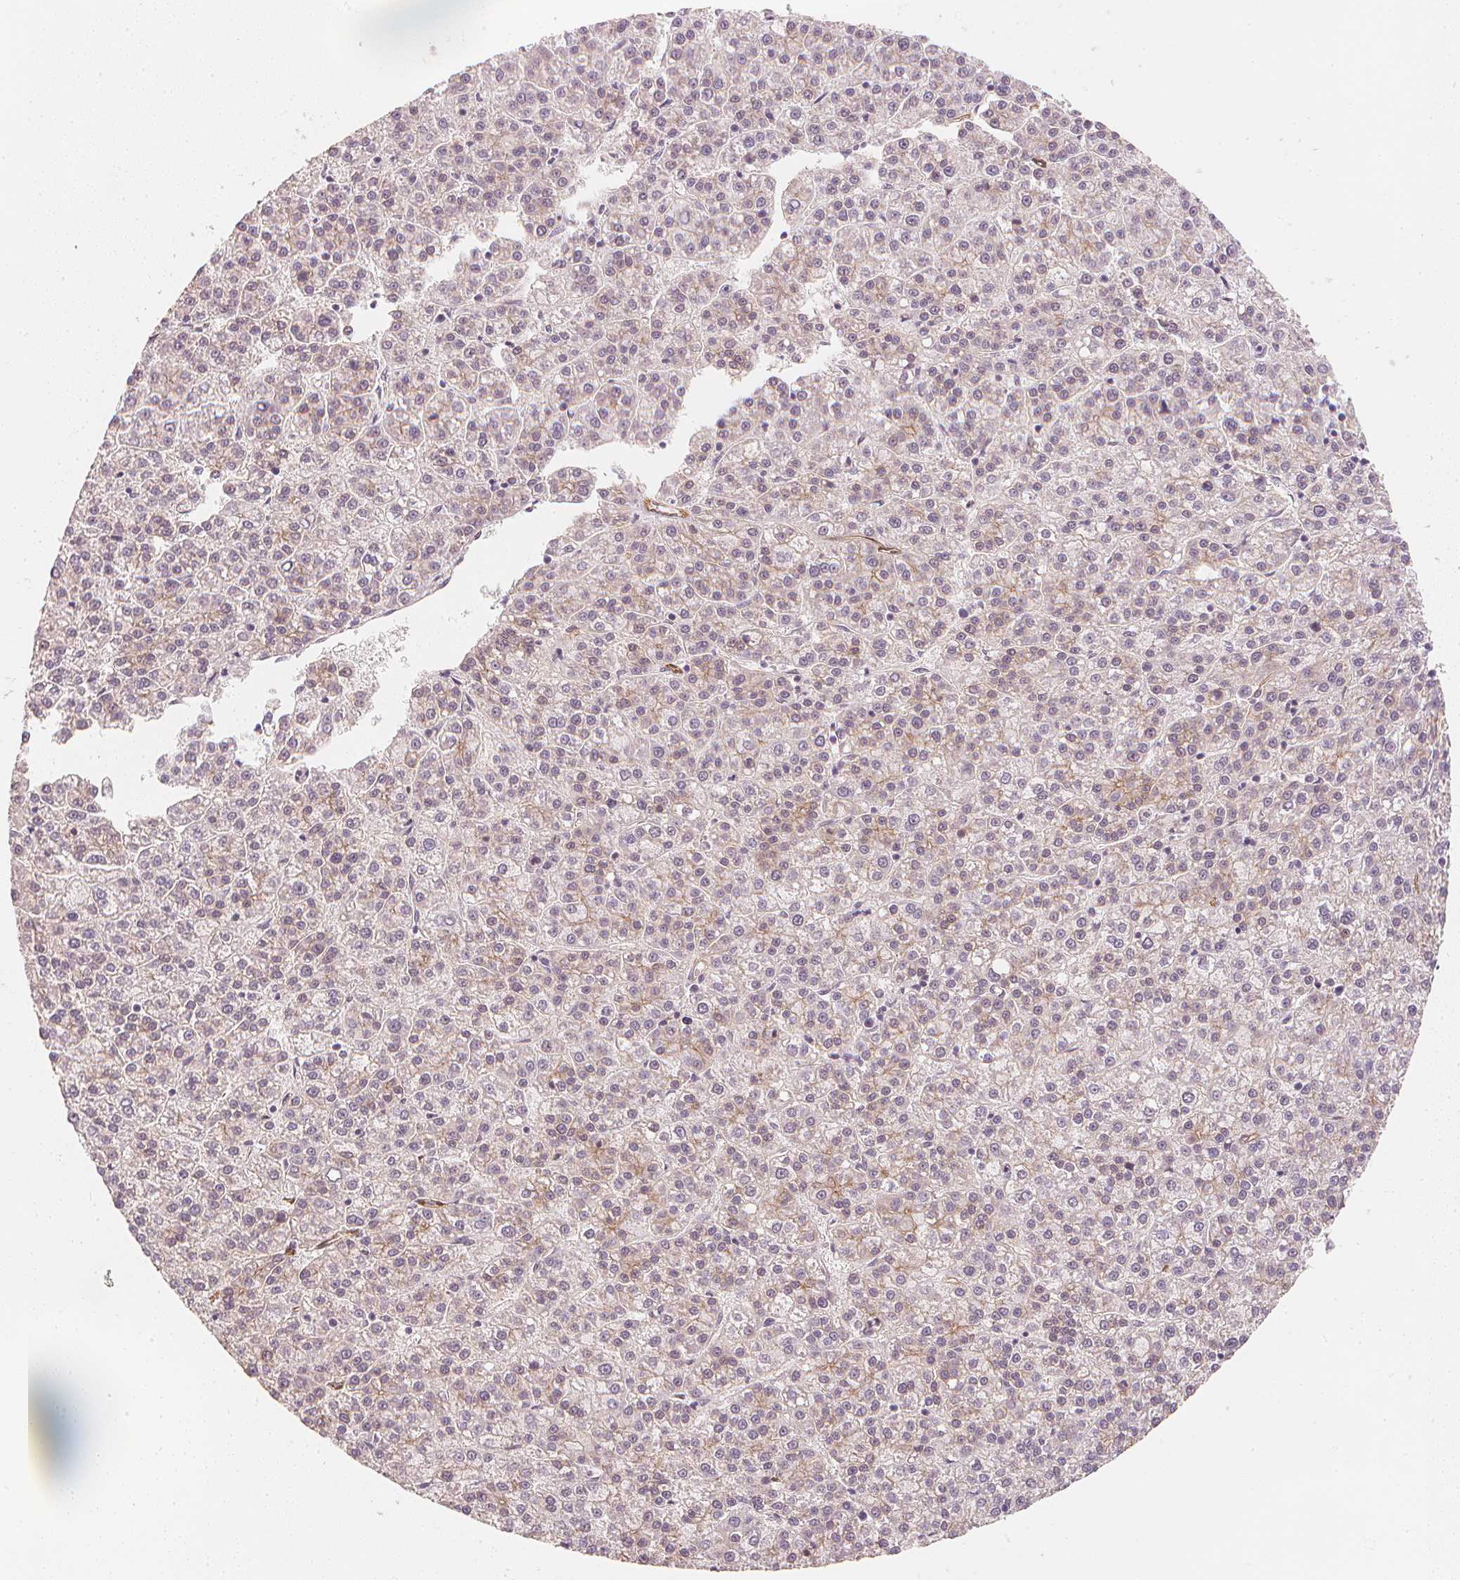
{"staining": {"intensity": "weak", "quantity": "<25%", "location": "cytoplasmic/membranous"}, "tissue": "liver cancer", "cell_type": "Tumor cells", "image_type": "cancer", "snomed": [{"axis": "morphology", "description": "Carcinoma, Hepatocellular, NOS"}, {"axis": "topography", "description": "Liver"}], "caption": "DAB (3,3'-diaminobenzidine) immunohistochemical staining of human liver hepatocellular carcinoma shows no significant expression in tumor cells.", "gene": "CIB1", "patient": {"sex": "female", "age": 58}}